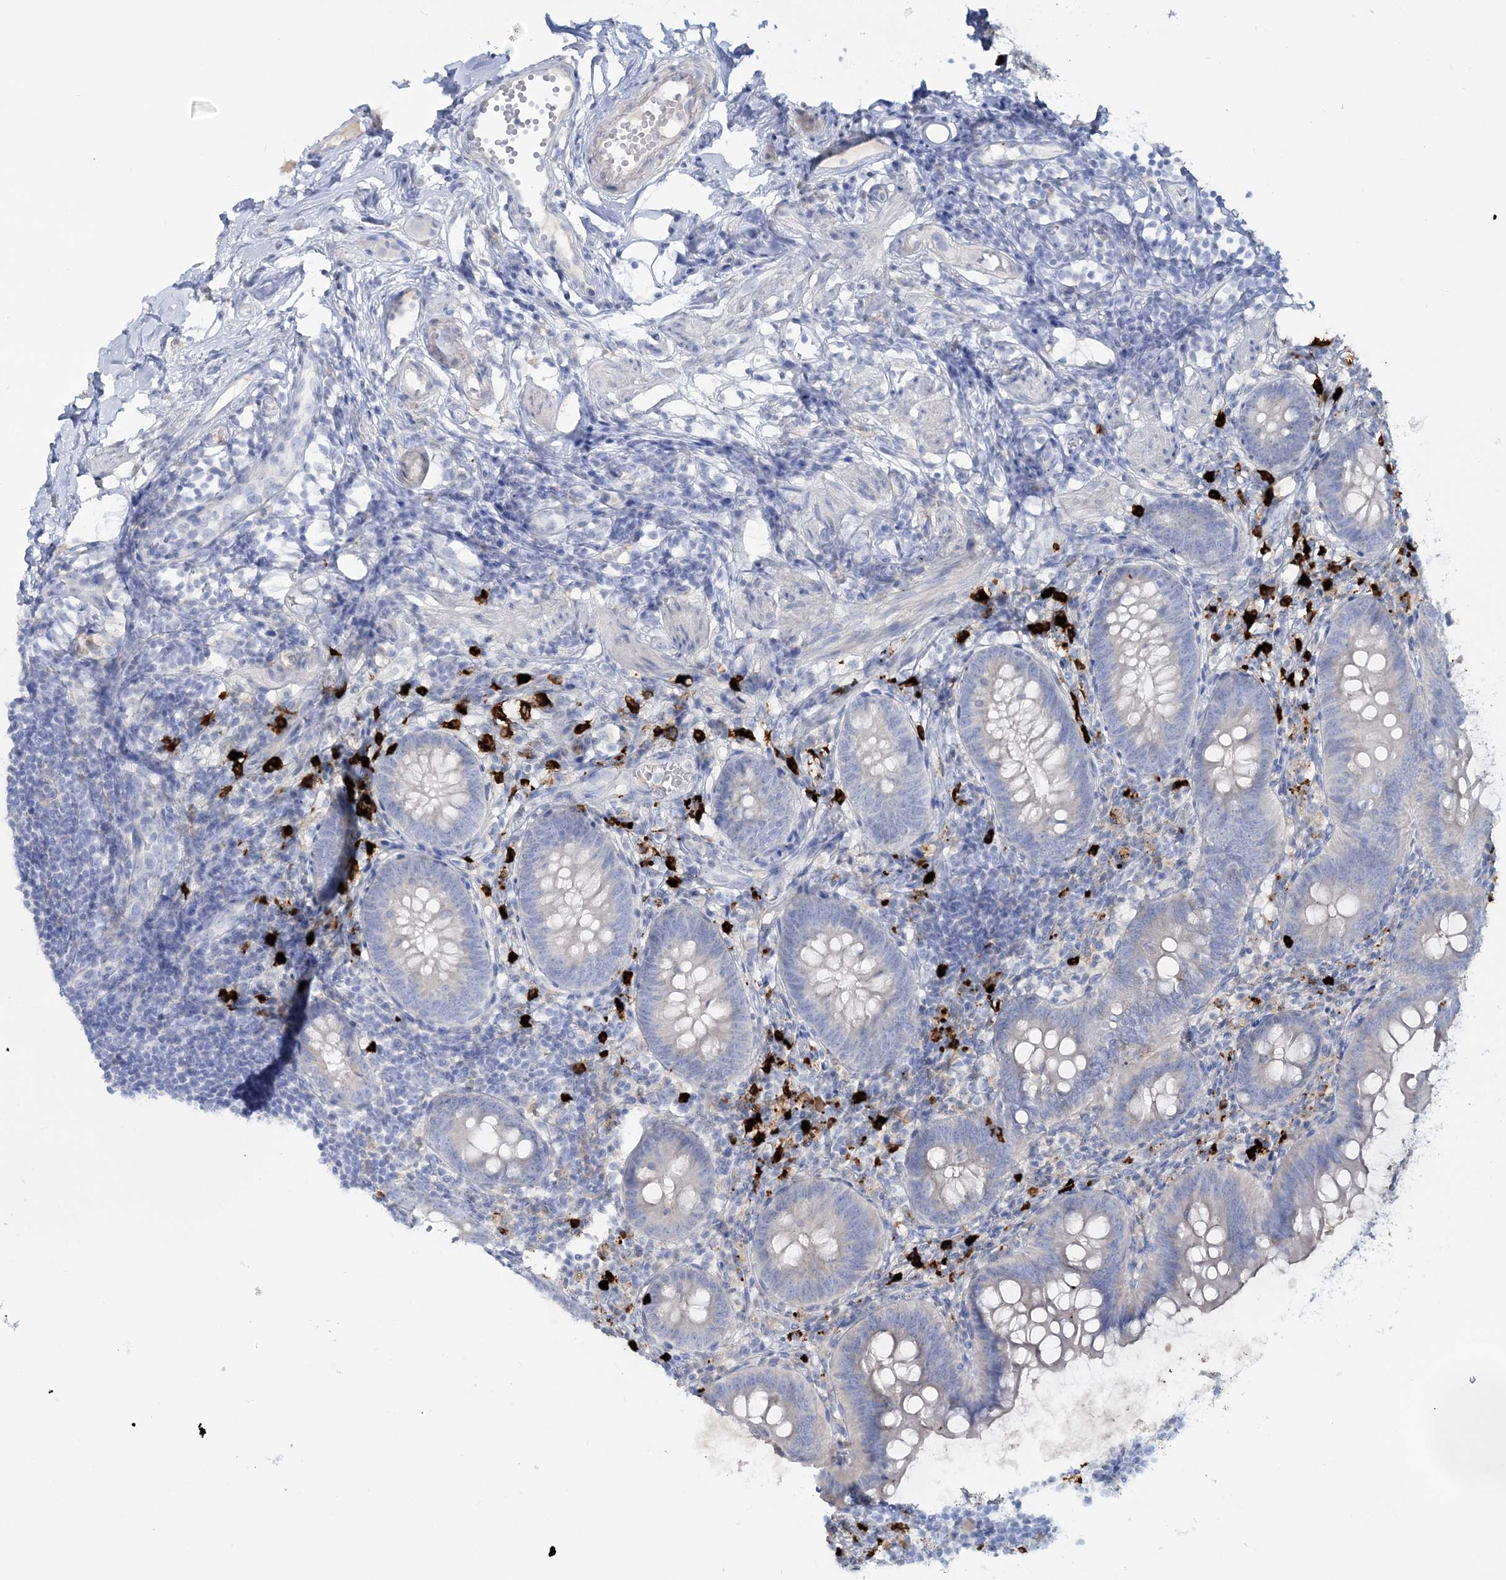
{"staining": {"intensity": "negative", "quantity": "none", "location": "none"}, "tissue": "appendix", "cell_type": "Glandular cells", "image_type": "normal", "snomed": [{"axis": "morphology", "description": "Normal tissue, NOS"}, {"axis": "topography", "description": "Appendix"}], "caption": "The immunohistochemistry image has no significant positivity in glandular cells of appendix. Brightfield microscopy of IHC stained with DAB (brown) and hematoxylin (blue), captured at high magnification.", "gene": "WDSUB1", "patient": {"sex": "female", "age": 62}}